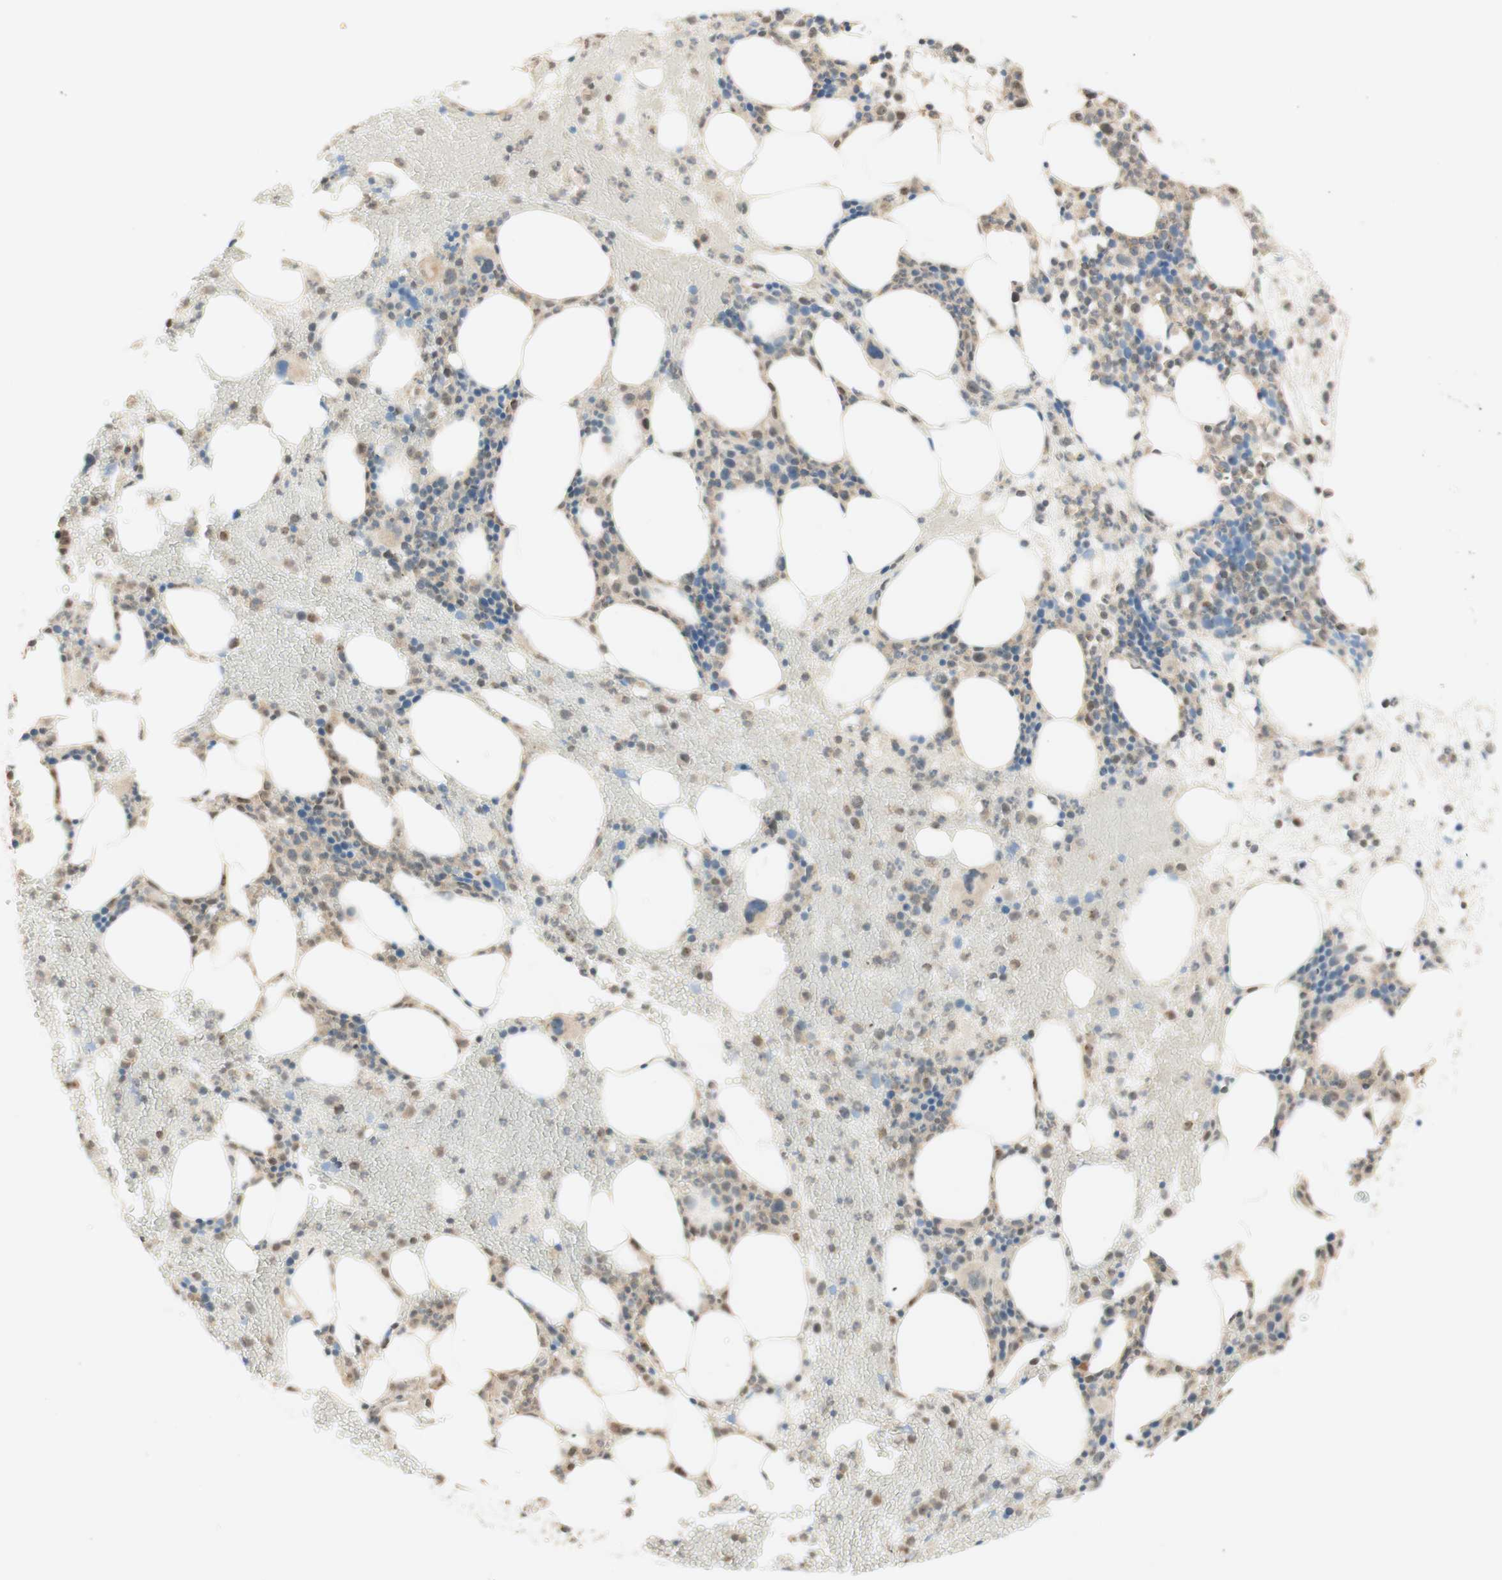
{"staining": {"intensity": "moderate", "quantity": "25%-75%", "location": "cytoplasmic/membranous,nuclear"}, "tissue": "bone marrow", "cell_type": "Hematopoietic cells", "image_type": "normal", "snomed": [{"axis": "morphology", "description": "Normal tissue, NOS"}, {"axis": "morphology", "description": "Inflammation, NOS"}, {"axis": "topography", "description": "Bone marrow"}], "caption": "The micrograph reveals immunohistochemical staining of normal bone marrow. There is moderate cytoplasmic/membranous,nuclear positivity is appreciated in approximately 25%-75% of hematopoietic cells.", "gene": "SPINT2", "patient": {"sex": "female", "age": 79}}